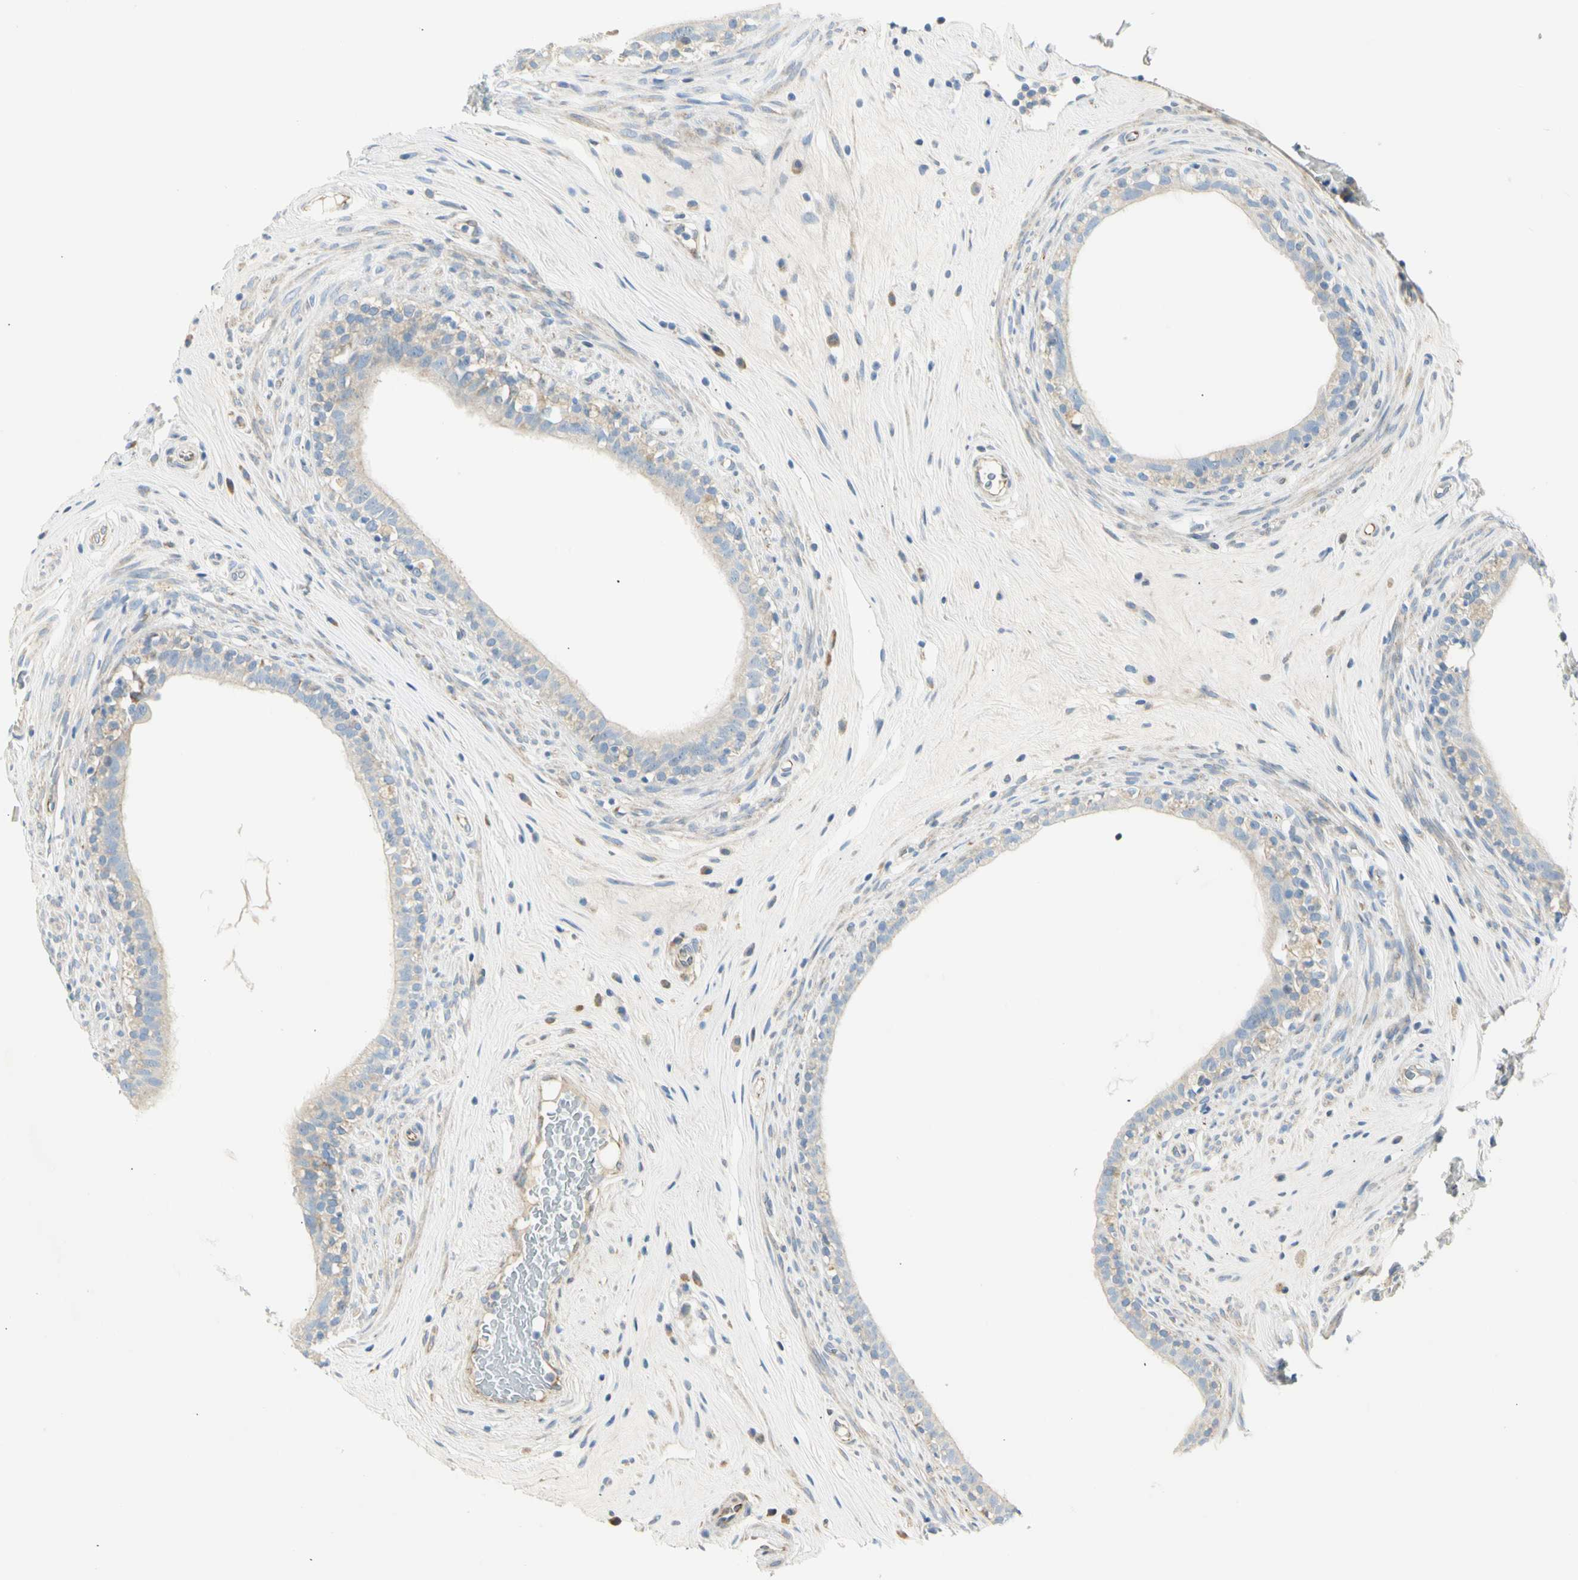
{"staining": {"intensity": "negative", "quantity": "none", "location": "none"}, "tissue": "epididymis", "cell_type": "Glandular cells", "image_type": "normal", "snomed": [{"axis": "morphology", "description": "Normal tissue, NOS"}, {"axis": "morphology", "description": "Inflammation, NOS"}, {"axis": "topography", "description": "Epididymis"}], "caption": "This is a image of immunohistochemistry staining of normal epididymis, which shows no expression in glandular cells.", "gene": "TNFSF11", "patient": {"sex": "male", "age": 84}}